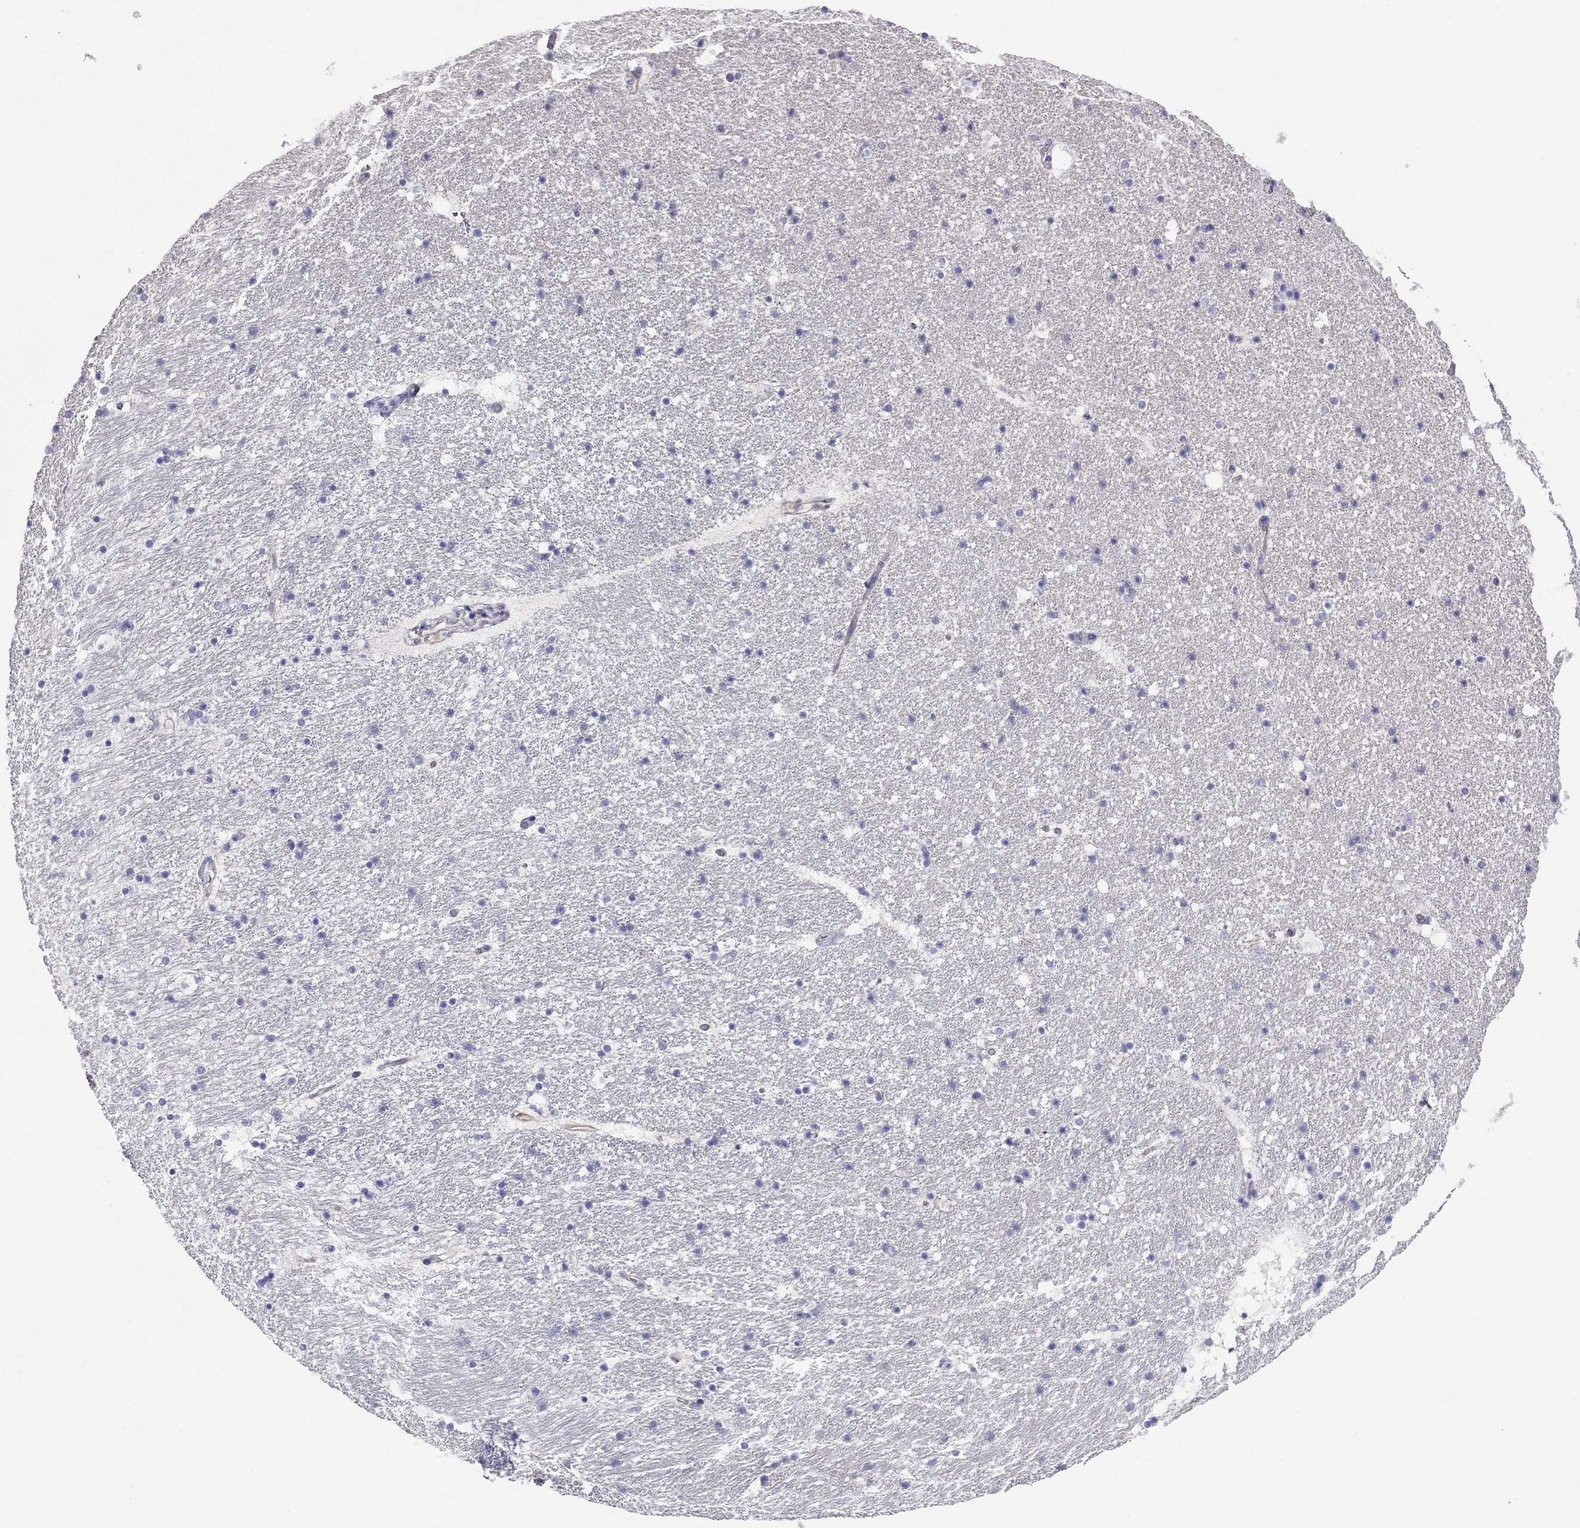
{"staining": {"intensity": "negative", "quantity": "none", "location": "none"}, "tissue": "hippocampus", "cell_type": "Glial cells", "image_type": "normal", "snomed": [{"axis": "morphology", "description": "Normal tissue, NOS"}, {"axis": "topography", "description": "Hippocampus"}], "caption": "A high-resolution photomicrograph shows IHC staining of unremarkable hippocampus, which demonstrates no significant staining in glial cells. (IHC, brightfield microscopy, high magnification).", "gene": "ALOX15B", "patient": {"sex": "male", "age": 51}}